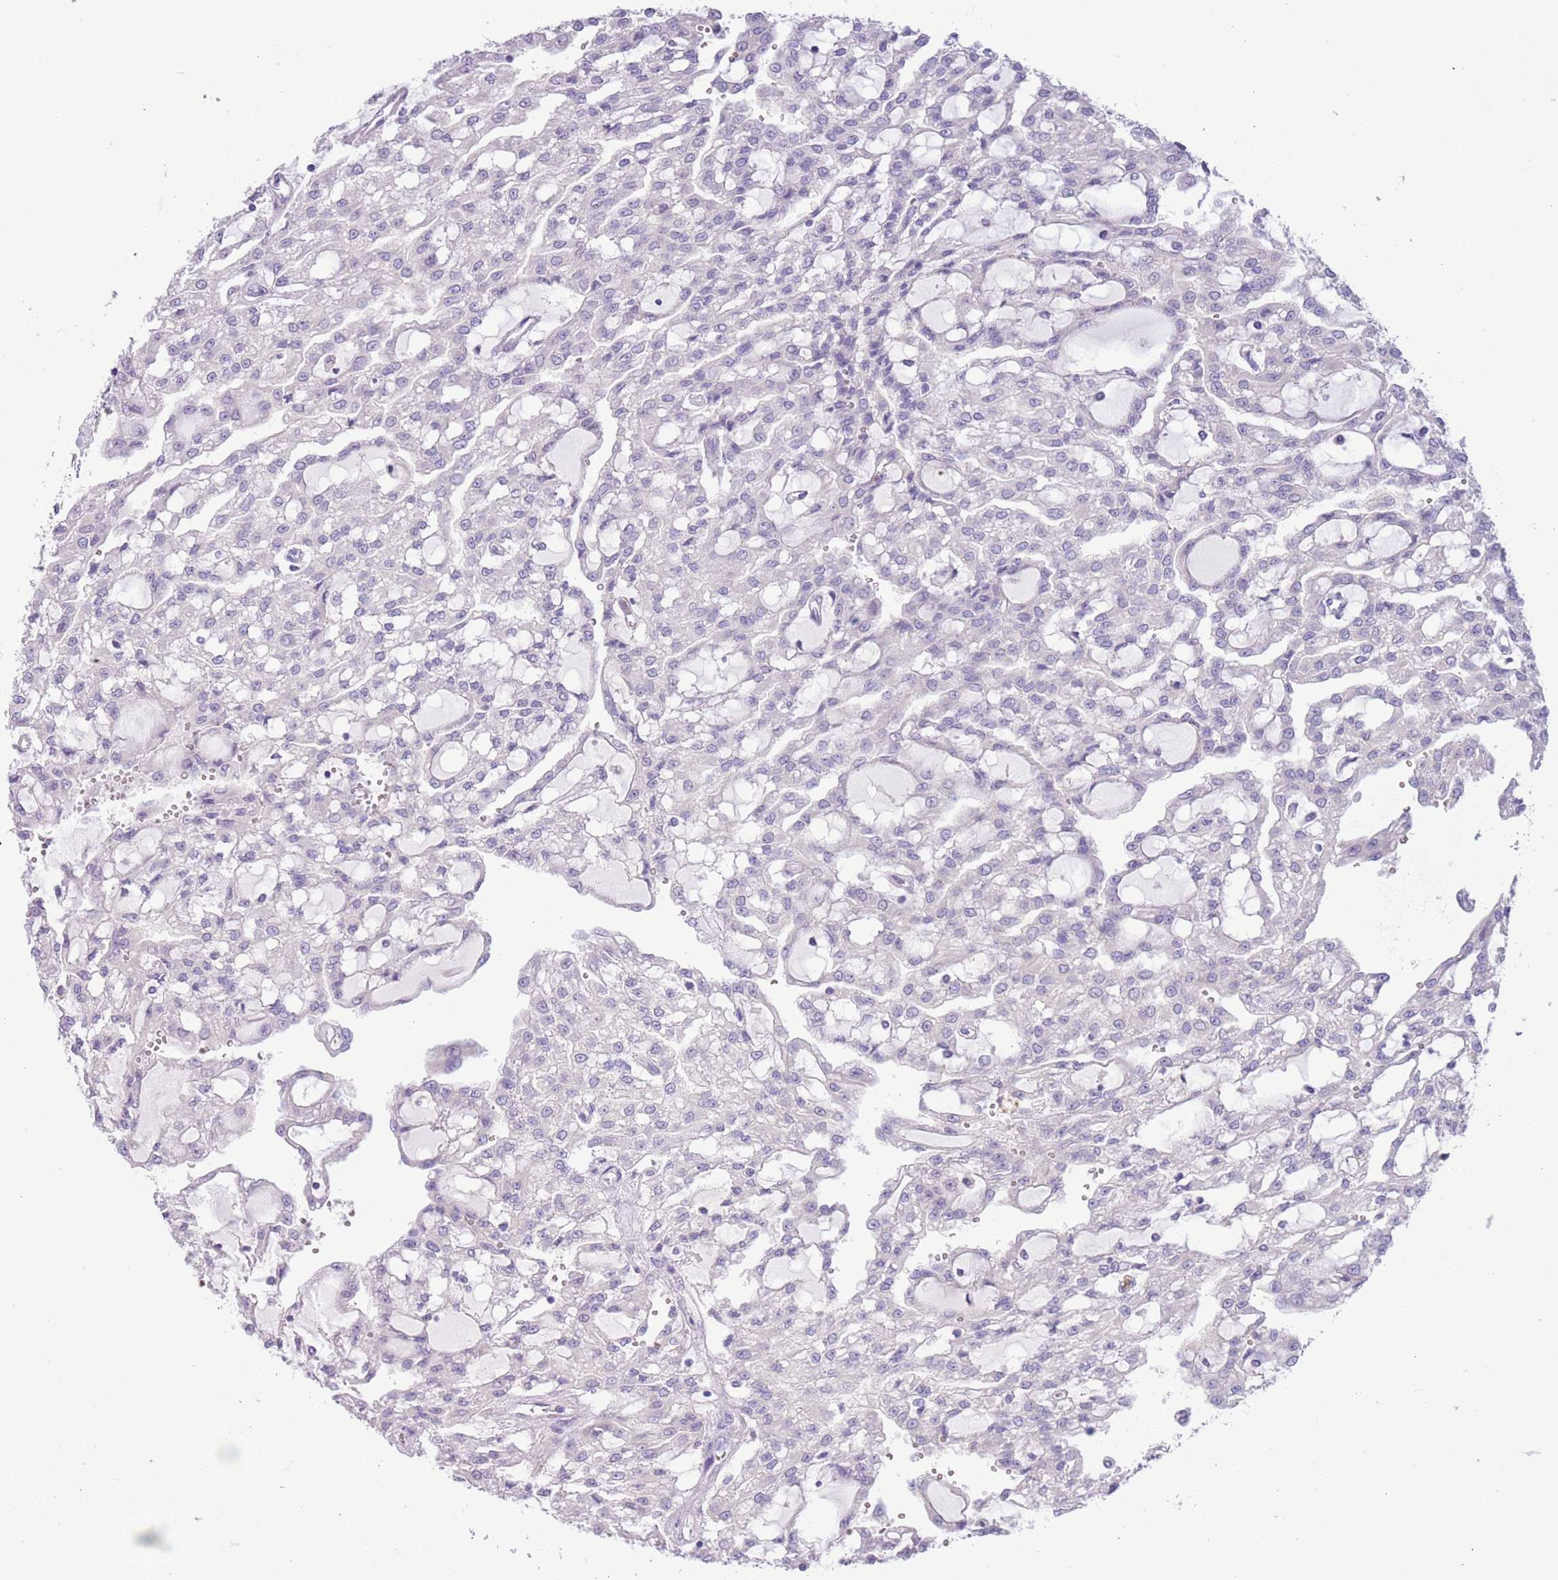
{"staining": {"intensity": "negative", "quantity": "none", "location": "none"}, "tissue": "renal cancer", "cell_type": "Tumor cells", "image_type": "cancer", "snomed": [{"axis": "morphology", "description": "Adenocarcinoma, NOS"}, {"axis": "topography", "description": "Kidney"}], "caption": "Immunohistochemistry photomicrograph of human renal cancer stained for a protein (brown), which demonstrates no staining in tumor cells.", "gene": "OR6M1", "patient": {"sex": "male", "age": 63}}